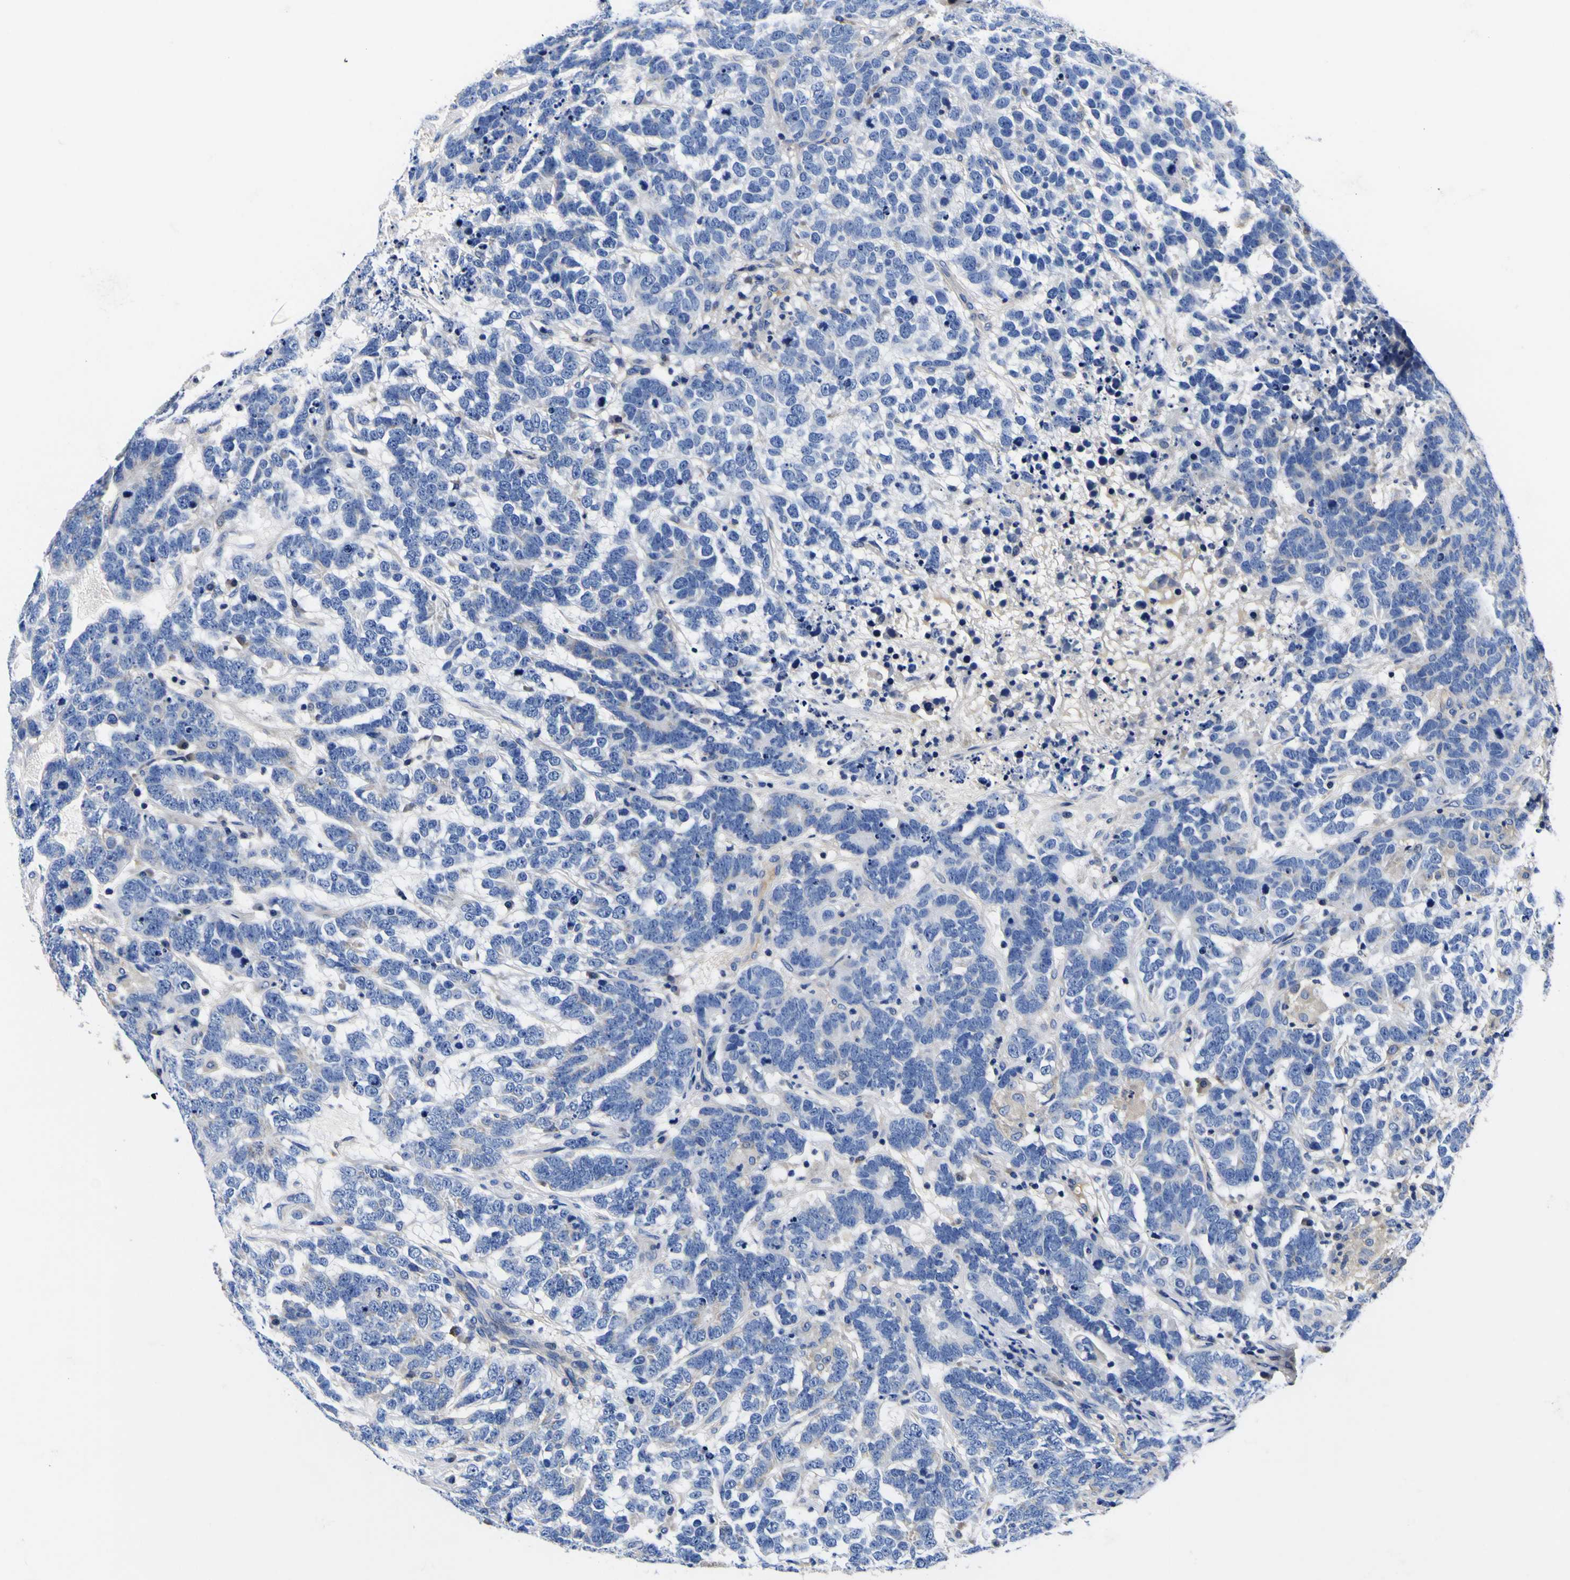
{"staining": {"intensity": "negative", "quantity": "none", "location": "none"}, "tissue": "testis cancer", "cell_type": "Tumor cells", "image_type": "cancer", "snomed": [{"axis": "morphology", "description": "Carcinoma, Embryonal, NOS"}, {"axis": "topography", "description": "Testis"}], "caption": "Immunohistochemical staining of embryonal carcinoma (testis) displays no significant expression in tumor cells.", "gene": "VASN", "patient": {"sex": "male", "age": 26}}